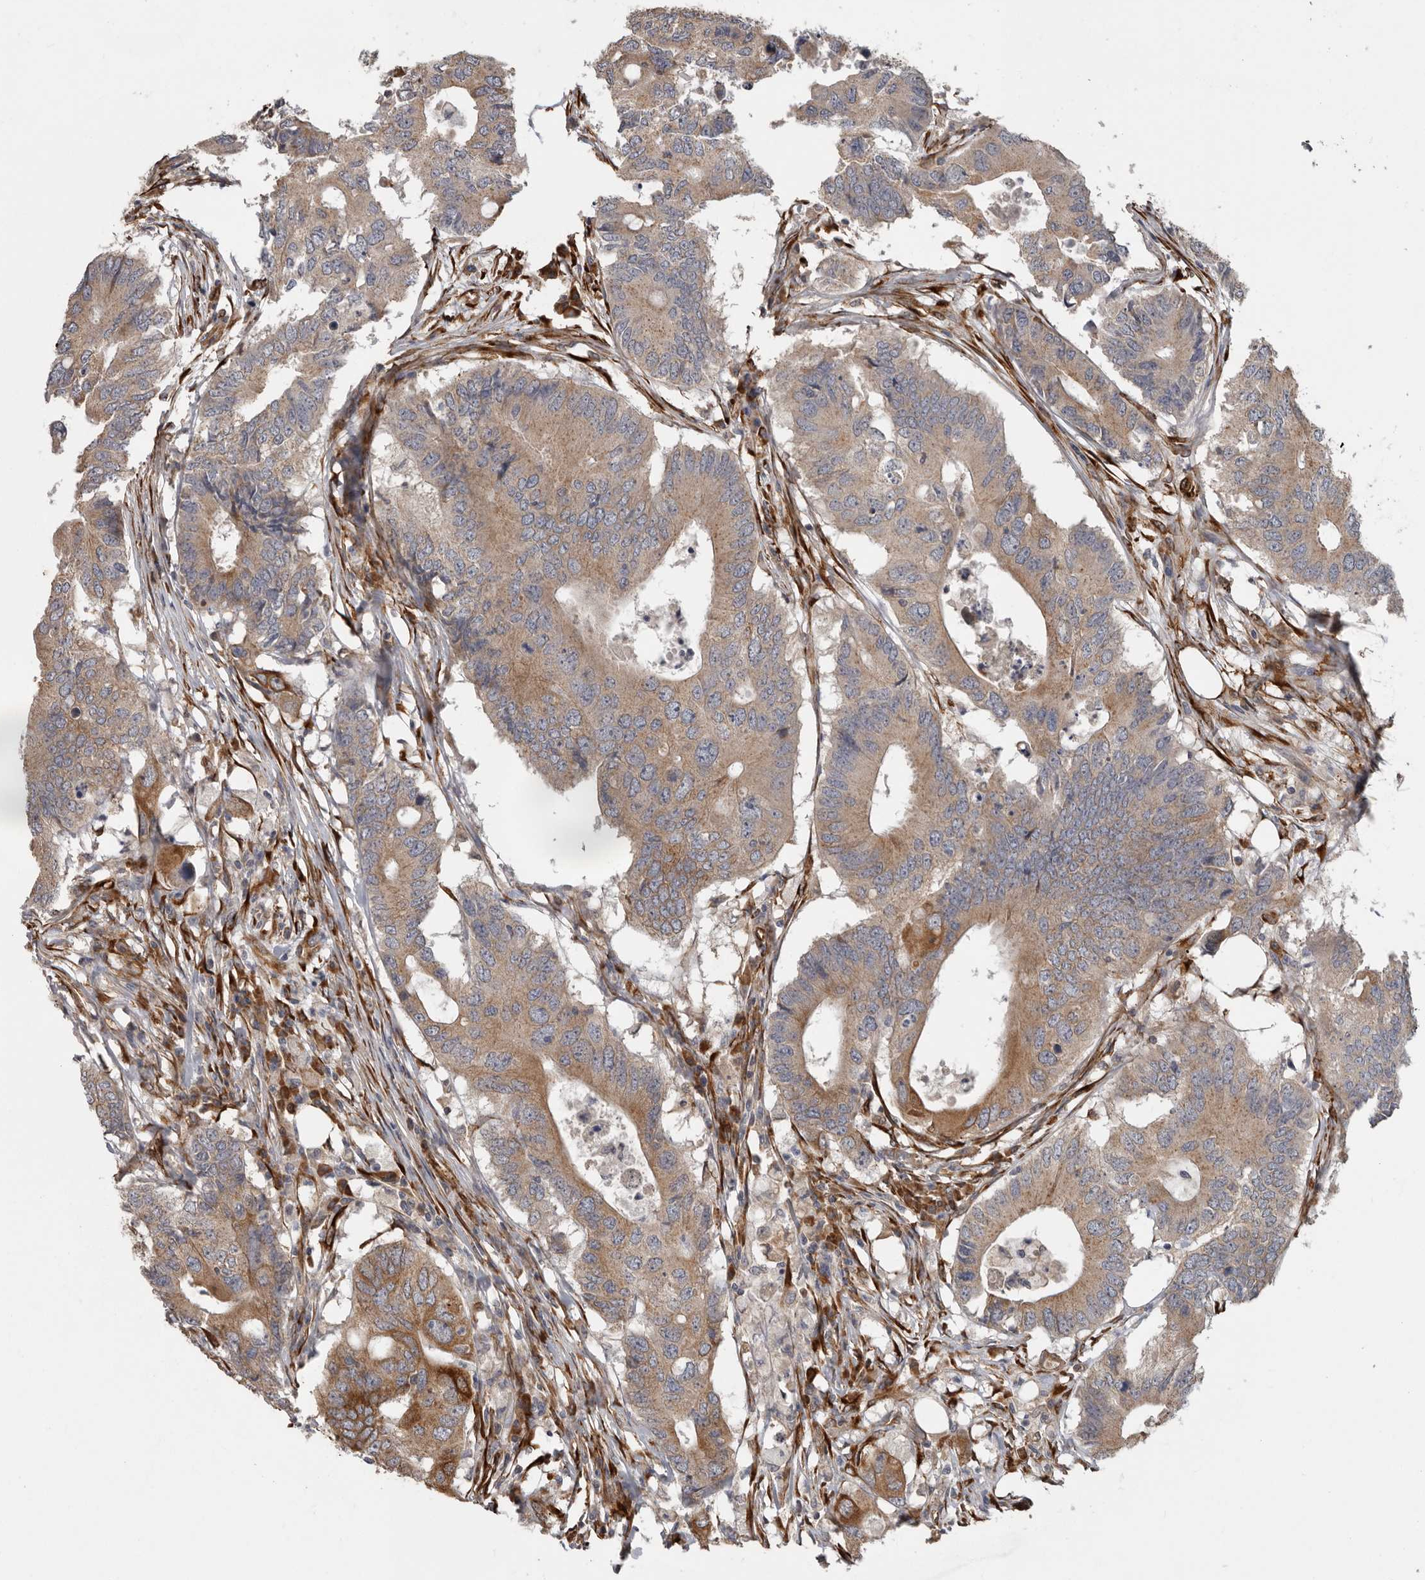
{"staining": {"intensity": "moderate", "quantity": ">75%", "location": "cytoplasmic/membranous"}, "tissue": "colorectal cancer", "cell_type": "Tumor cells", "image_type": "cancer", "snomed": [{"axis": "morphology", "description": "Adenocarcinoma, NOS"}, {"axis": "topography", "description": "Colon"}], "caption": "Protein expression analysis of human adenocarcinoma (colorectal) reveals moderate cytoplasmic/membranous expression in approximately >75% of tumor cells. Immunohistochemistry (ihc) stains the protein of interest in brown and the nuclei are stained blue.", "gene": "CEP350", "patient": {"sex": "male", "age": 71}}